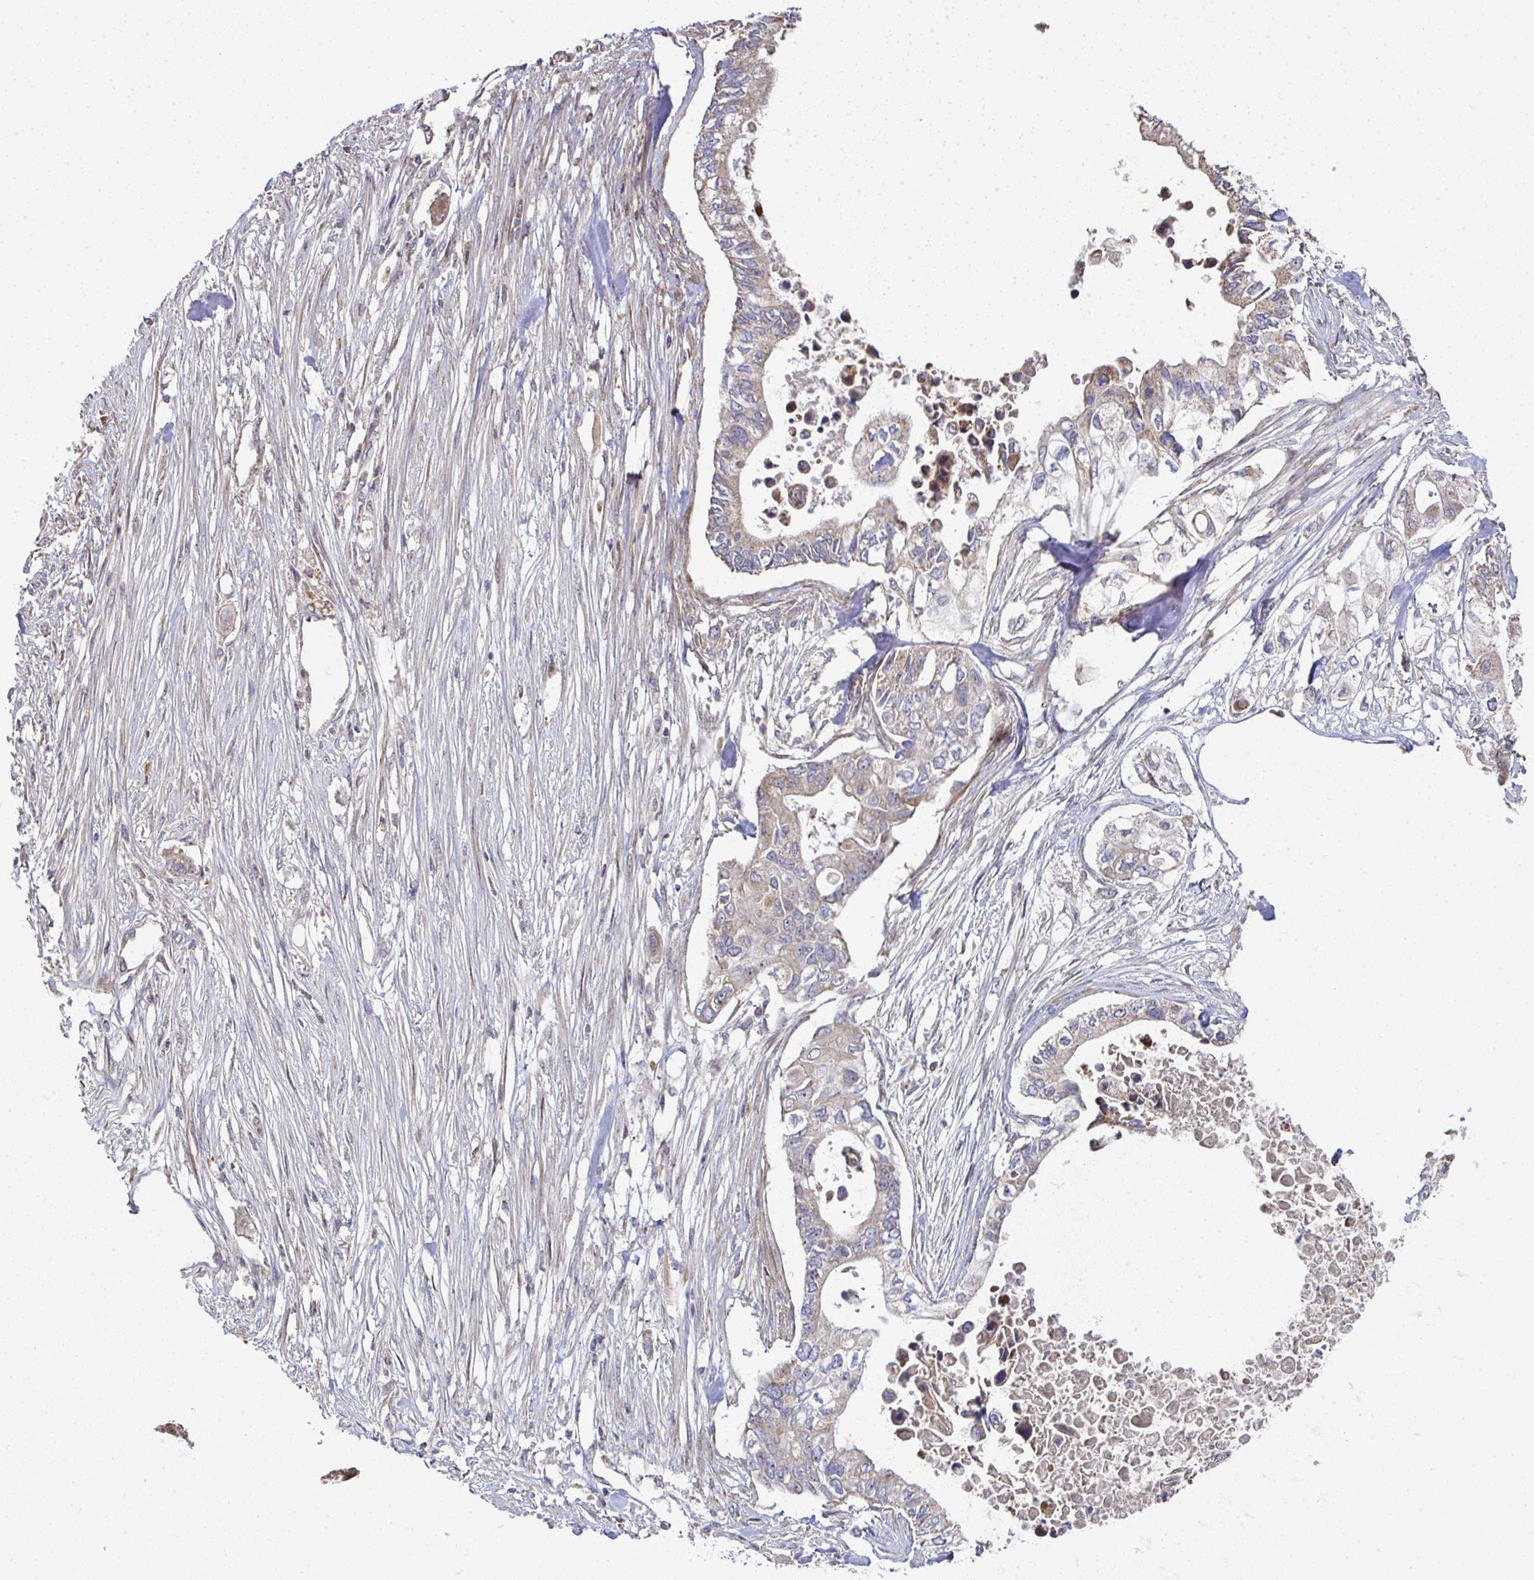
{"staining": {"intensity": "weak", "quantity": "<25%", "location": "cytoplasmic/membranous"}, "tissue": "pancreatic cancer", "cell_type": "Tumor cells", "image_type": "cancer", "snomed": [{"axis": "morphology", "description": "Adenocarcinoma, NOS"}, {"axis": "topography", "description": "Pancreas"}], "caption": "Tumor cells are negative for brown protein staining in pancreatic cancer.", "gene": "AGTPBP1", "patient": {"sex": "female", "age": 63}}